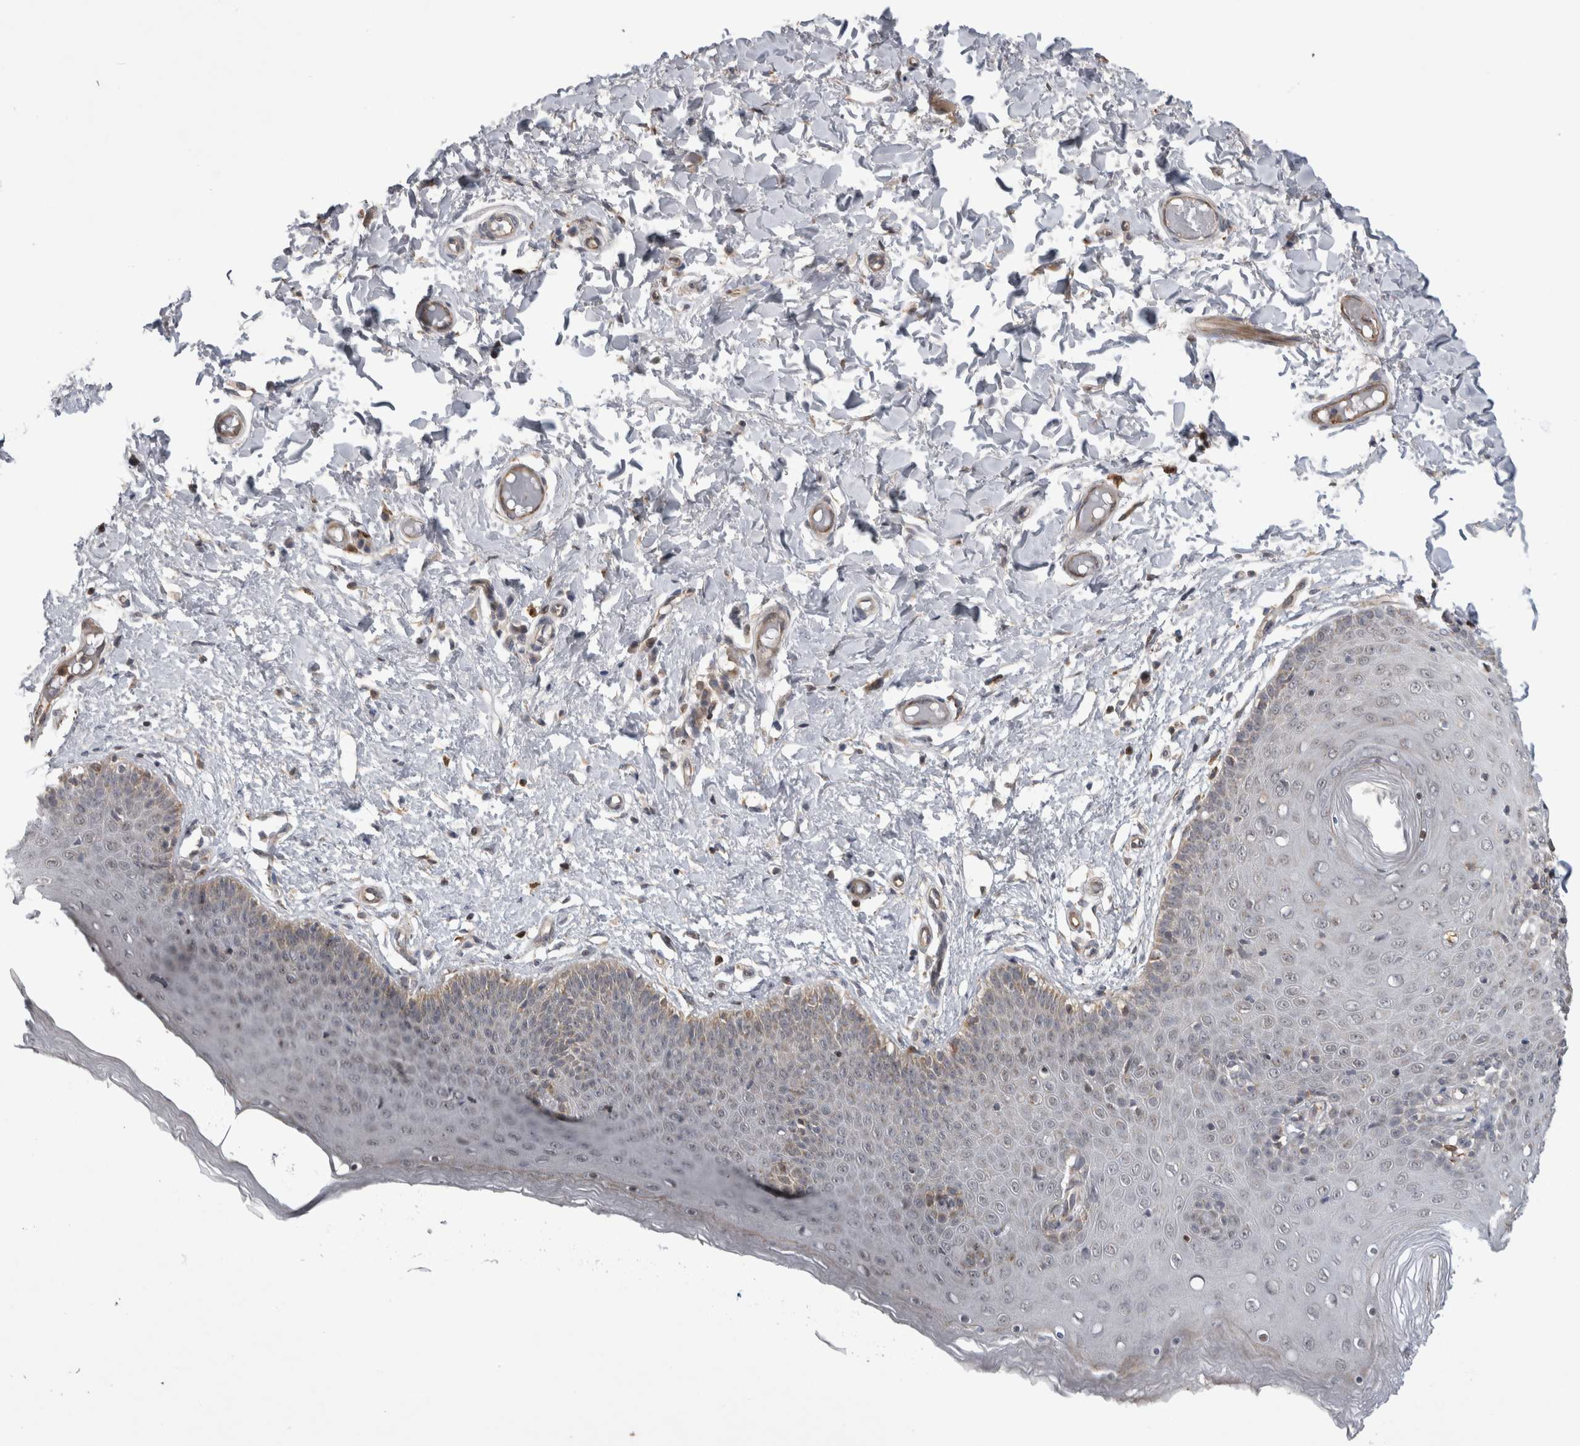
{"staining": {"intensity": "moderate", "quantity": "<25%", "location": "cytoplasmic/membranous"}, "tissue": "skin", "cell_type": "Epidermal cells", "image_type": "normal", "snomed": [{"axis": "morphology", "description": "Normal tissue, NOS"}, {"axis": "topography", "description": "Vulva"}], "caption": "A histopathology image of skin stained for a protein exhibits moderate cytoplasmic/membranous brown staining in epidermal cells.", "gene": "KCNIP1", "patient": {"sex": "female", "age": 66}}